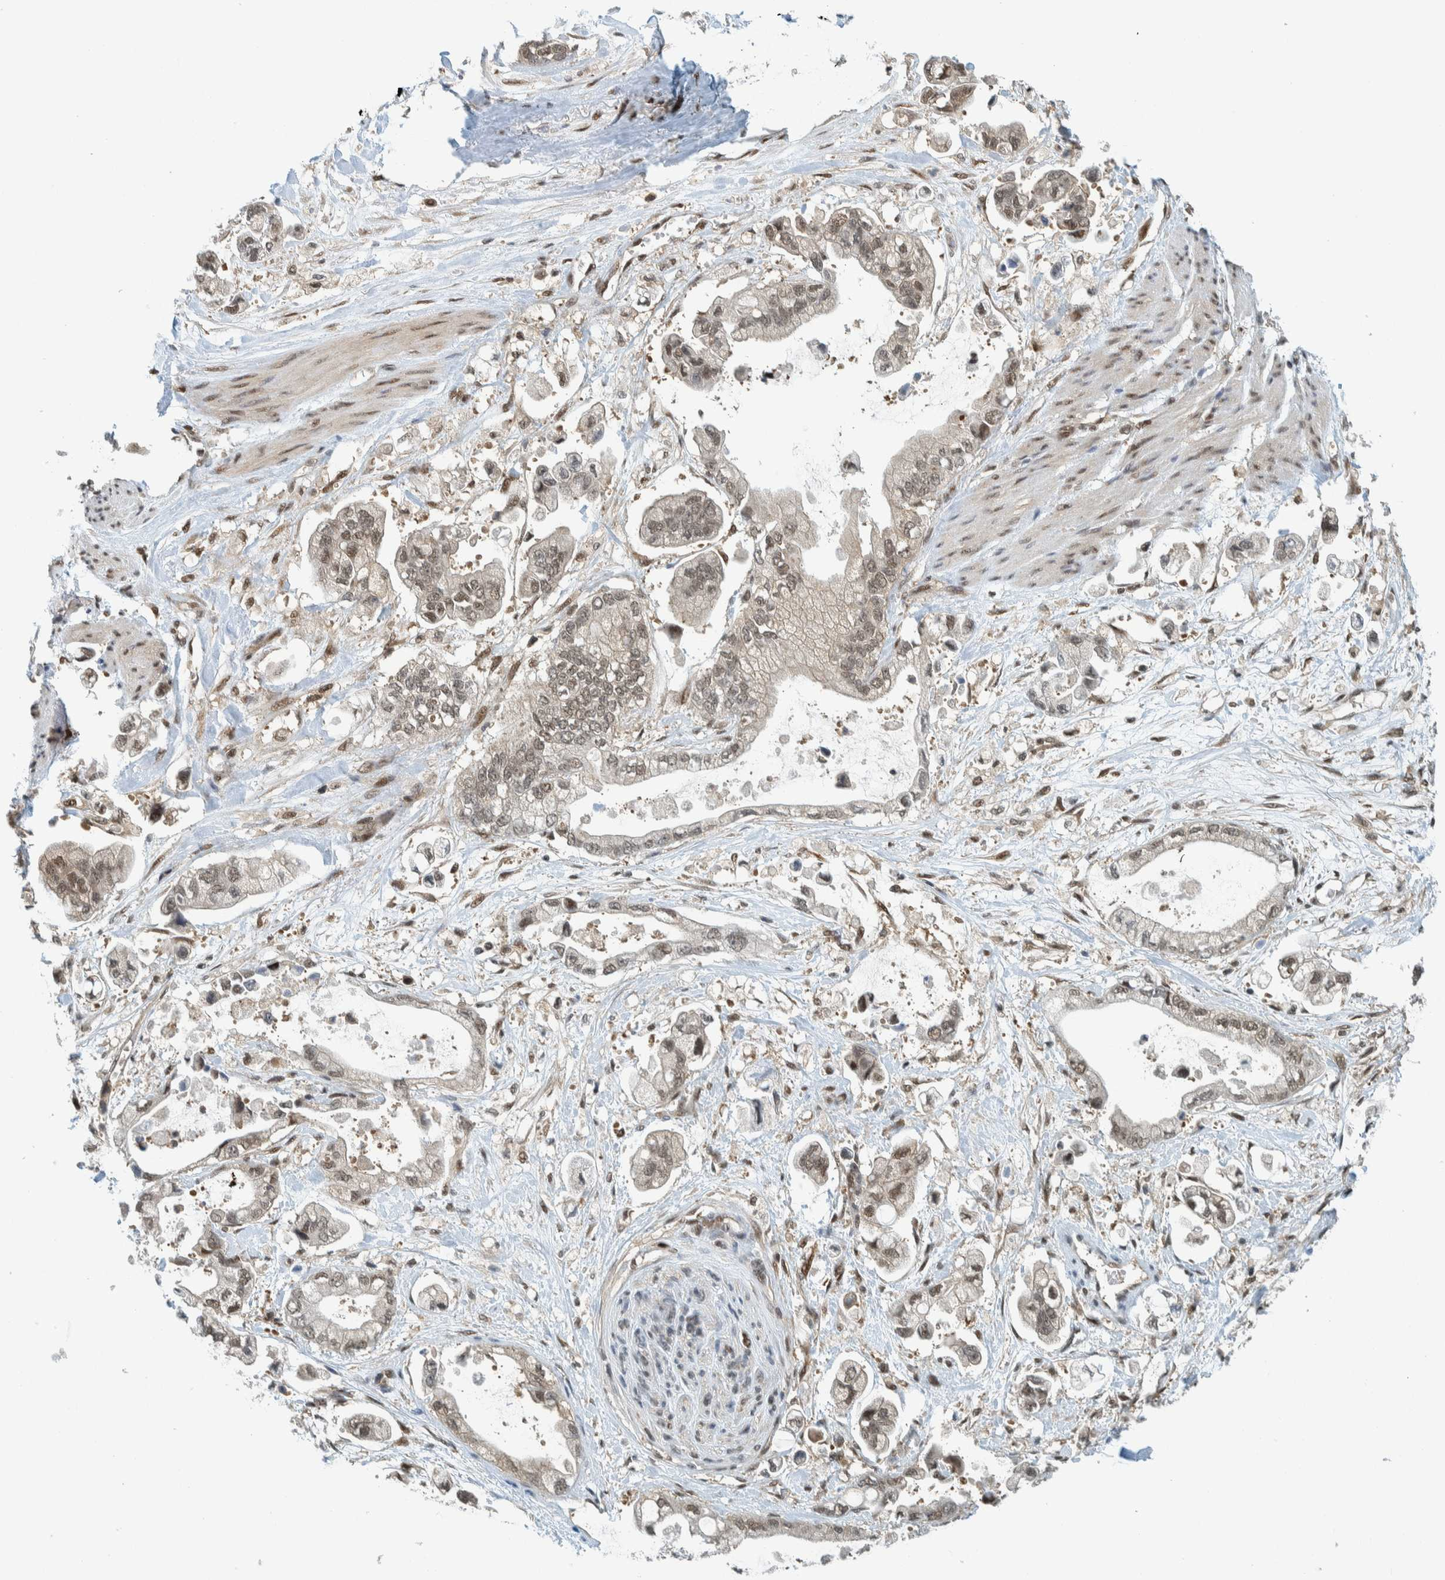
{"staining": {"intensity": "weak", "quantity": ">75%", "location": "nuclear"}, "tissue": "stomach cancer", "cell_type": "Tumor cells", "image_type": "cancer", "snomed": [{"axis": "morphology", "description": "Normal tissue, NOS"}, {"axis": "morphology", "description": "Adenocarcinoma, NOS"}, {"axis": "topography", "description": "Stomach"}], "caption": "Stomach cancer stained with a brown dye reveals weak nuclear positive staining in approximately >75% of tumor cells.", "gene": "COPS3", "patient": {"sex": "male", "age": 62}}